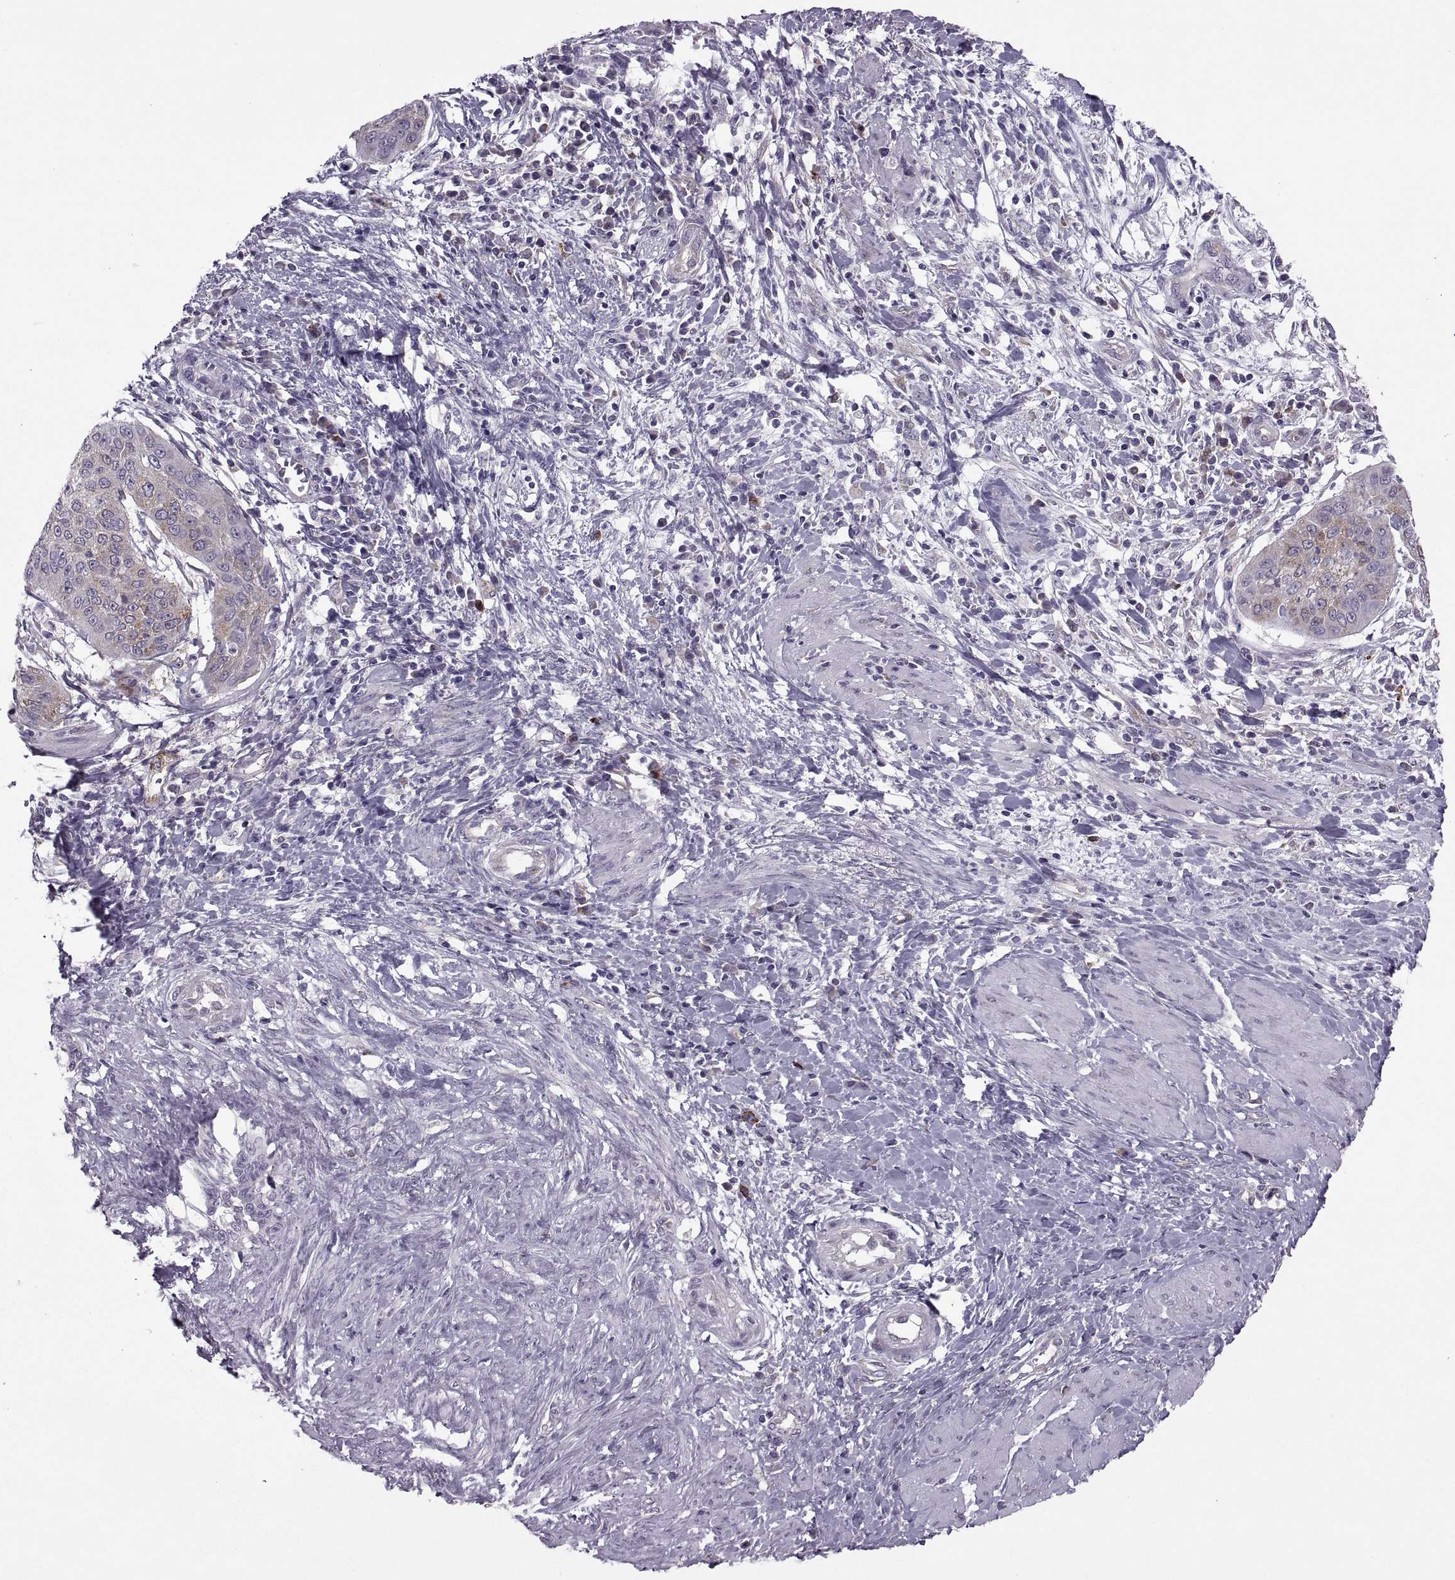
{"staining": {"intensity": "weak", "quantity": "25%-75%", "location": "cytoplasmic/membranous"}, "tissue": "cervical cancer", "cell_type": "Tumor cells", "image_type": "cancer", "snomed": [{"axis": "morphology", "description": "Squamous cell carcinoma, NOS"}, {"axis": "topography", "description": "Cervix"}], "caption": "This is a micrograph of IHC staining of cervical cancer, which shows weak expression in the cytoplasmic/membranous of tumor cells.", "gene": "PABPC1", "patient": {"sex": "female", "age": 39}}